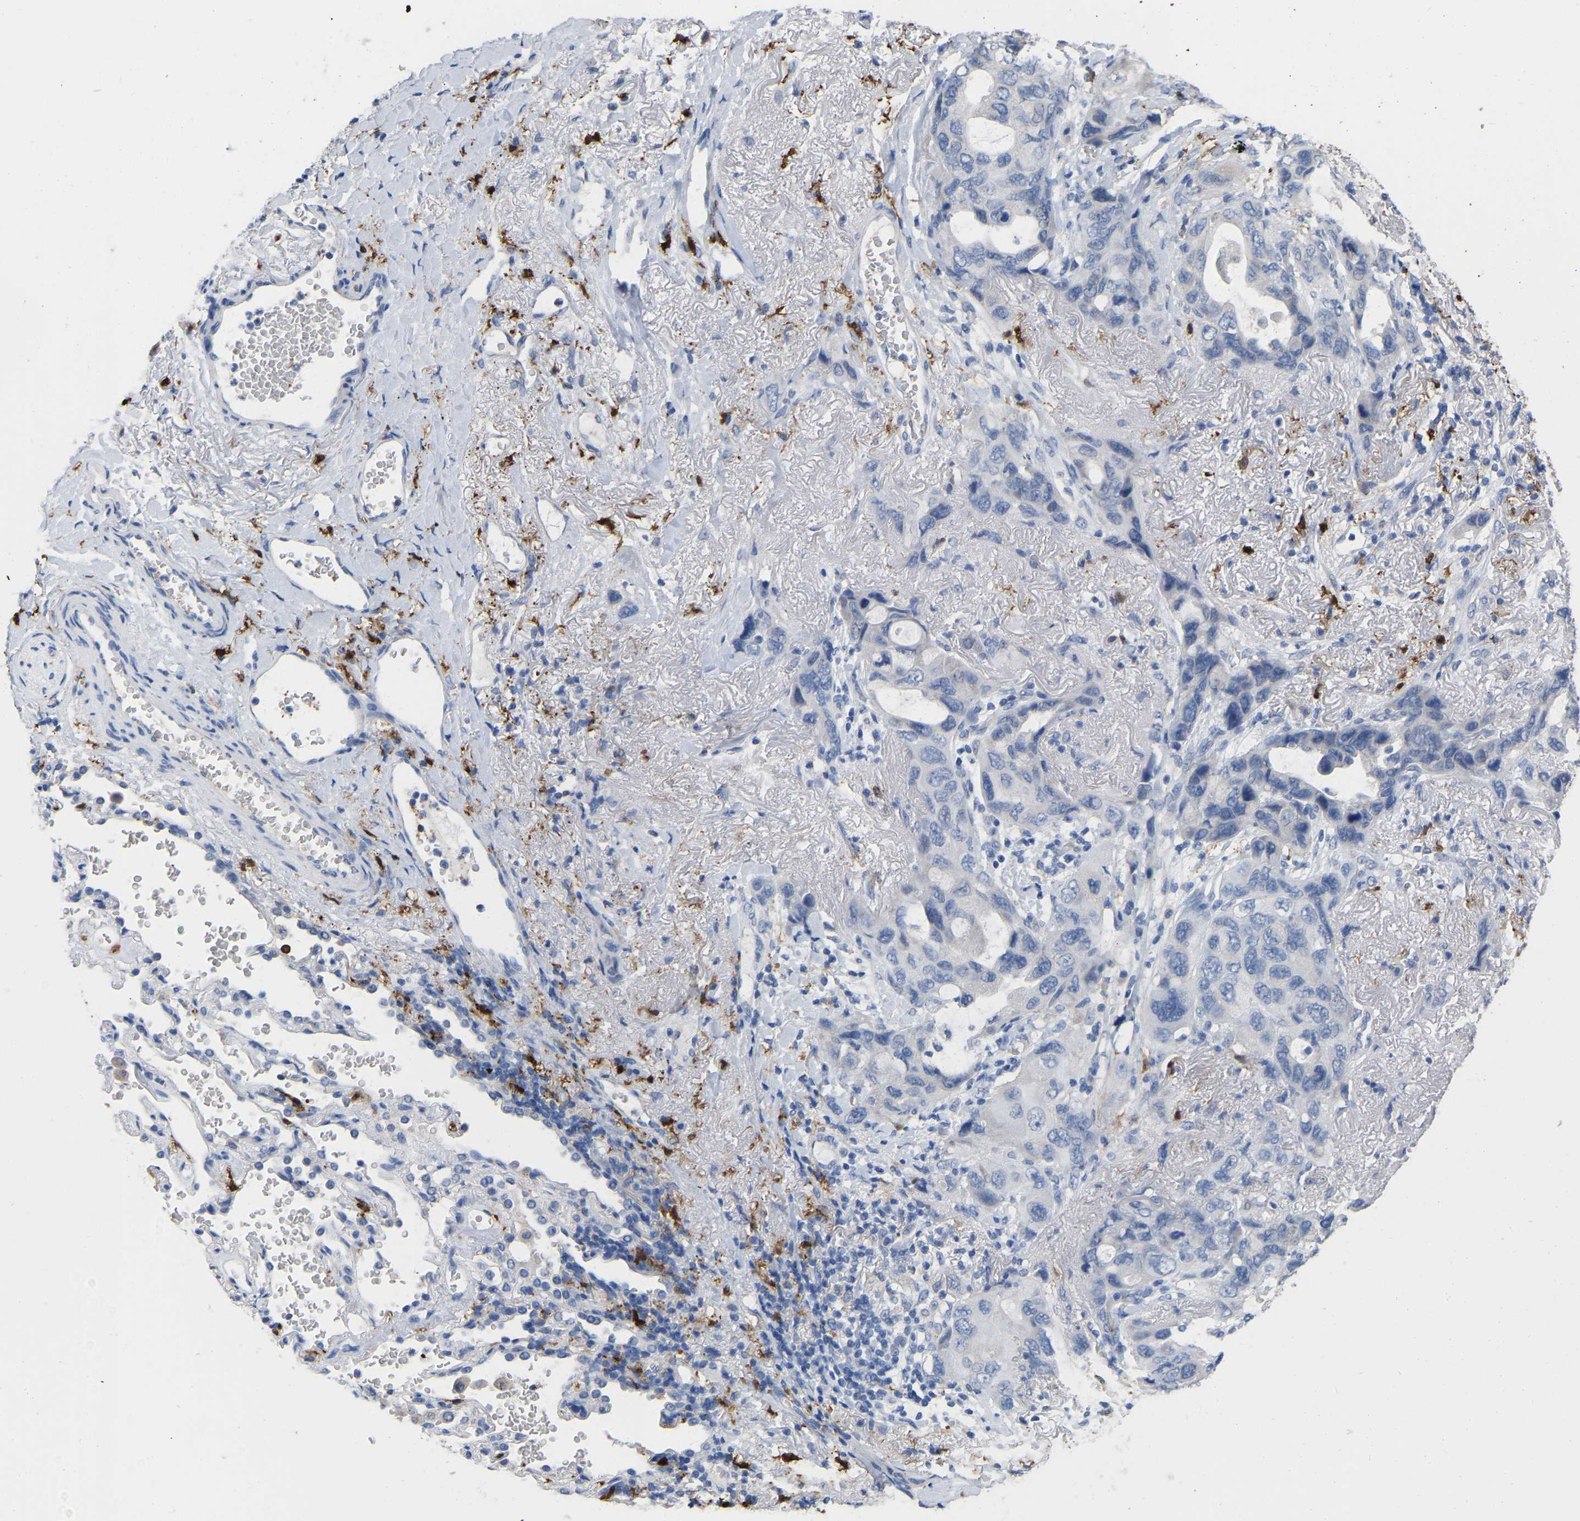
{"staining": {"intensity": "negative", "quantity": "none", "location": "none"}, "tissue": "lung cancer", "cell_type": "Tumor cells", "image_type": "cancer", "snomed": [{"axis": "morphology", "description": "Squamous cell carcinoma, NOS"}, {"axis": "topography", "description": "Lung"}], "caption": "Image shows no protein positivity in tumor cells of squamous cell carcinoma (lung) tissue.", "gene": "ULBP2", "patient": {"sex": "female", "age": 73}}